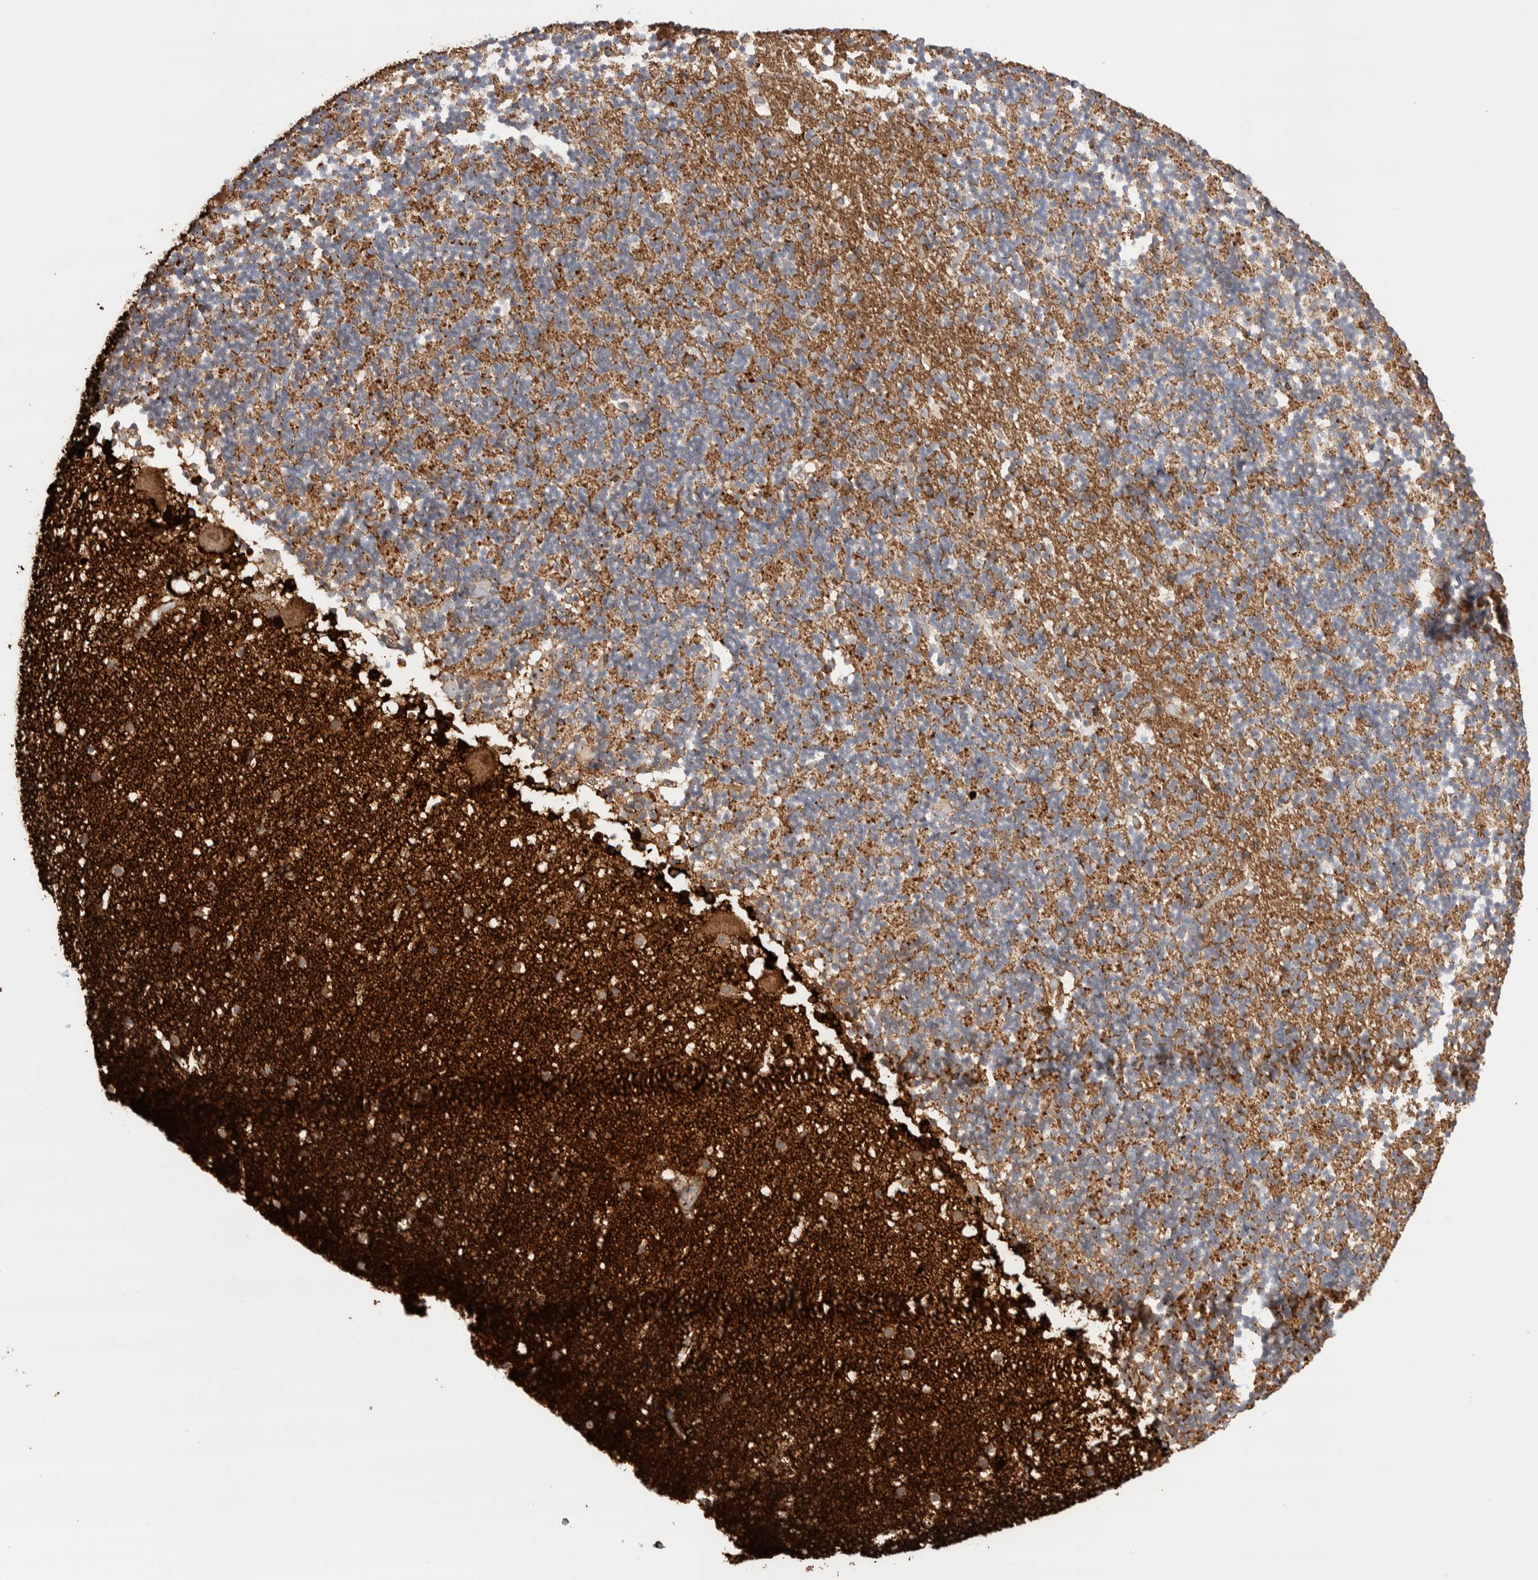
{"staining": {"intensity": "moderate", "quantity": "<25%", "location": "cytoplasmic/membranous"}, "tissue": "cerebellum", "cell_type": "Cells in granular layer", "image_type": "normal", "snomed": [{"axis": "morphology", "description": "Normal tissue, NOS"}, {"axis": "topography", "description": "Cerebellum"}], "caption": "Immunohistochemical staining of unremarkable human cerebellum exhibits low levels of moderate cytoplasmic/membranous staining in about <25% of cells in granular layer. (DAB IHC, brown staining for protein, blue staining for nuclei).", "gene": "SEPTIN4", "patient": {"sex": "male", "age": 57}}